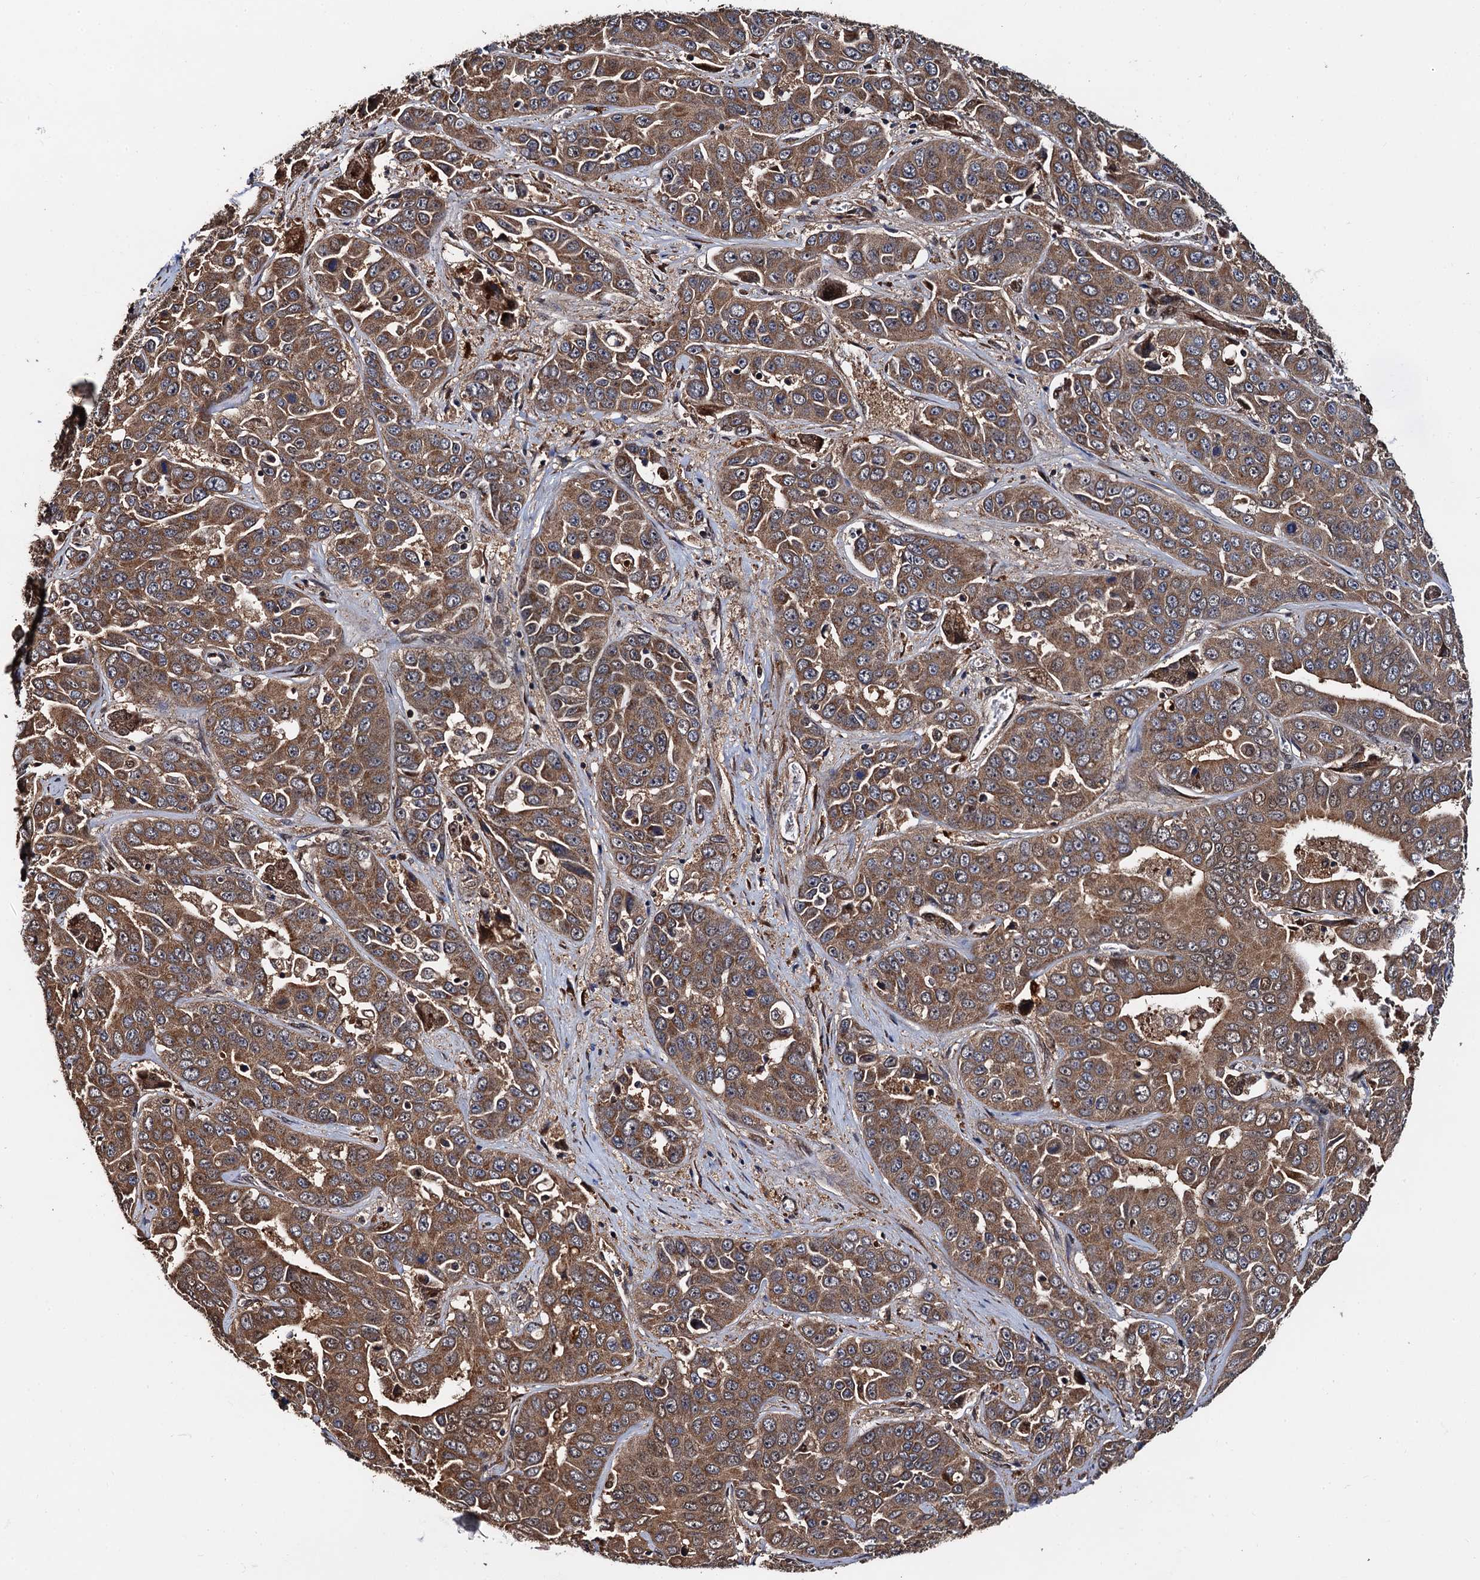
{"staining": {"intensity": "moderate", "quantity": ">75%", "location": "cytoplasmic/membranous"}, "tissue": "liver cancer", "cell_type": "Tumor cells", "image_type": "cancer", "snomed": [{"axis": "morphology", "description": "Cholangiocarcinoma"}, {"axis": "topography", "description": "Liver"}], "caption": "This is a histology image of immunohistochemistry (IHC) staining of liver cancer, which shows moderate staining in the cytoplasmic/membranous of tumor cells.", "gene": "MIER2", "patient": {"sex": "female", "age": 52}}